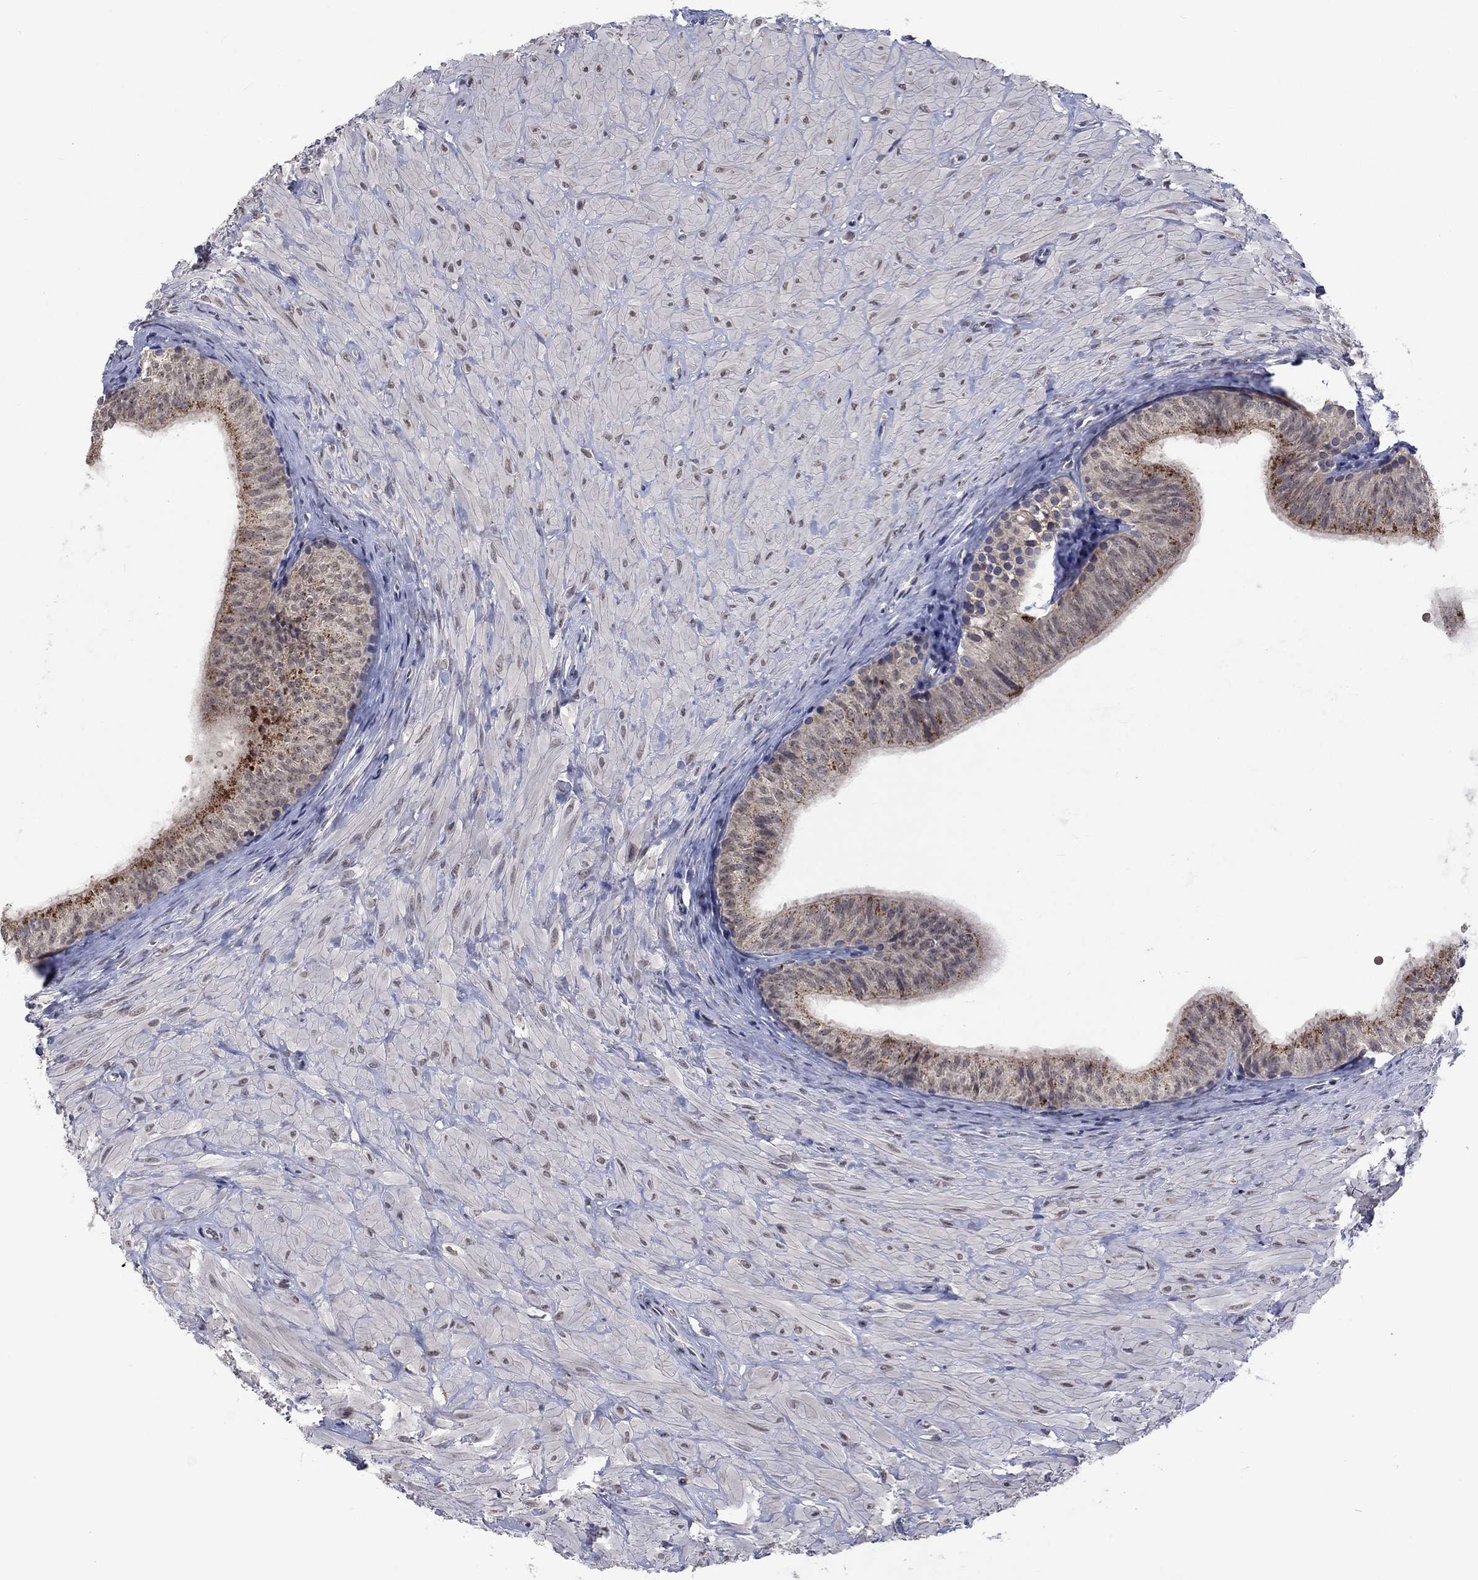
{"staining": {"intensity": "strong", "quantity": "<25%", "location": "cytoplasmic/membranous"}, "tissue": "epididymis", "cell_type": "Glandular cells", "image_type": "normal", "snomed": [{"axis": "morphology", "description": "Normal tissue, NOS"}, {"axis": "topography", "description": "Epididymis"}, {"axis": "topography", "description": "Vas deferens"}], "caption": "Strong cytoplasmic/membranous protein expression is seen in approximately <25% of glandular cells in epididymis.", "gene": "SPATA33", "patient": {"sex": "male", "age": 23}}